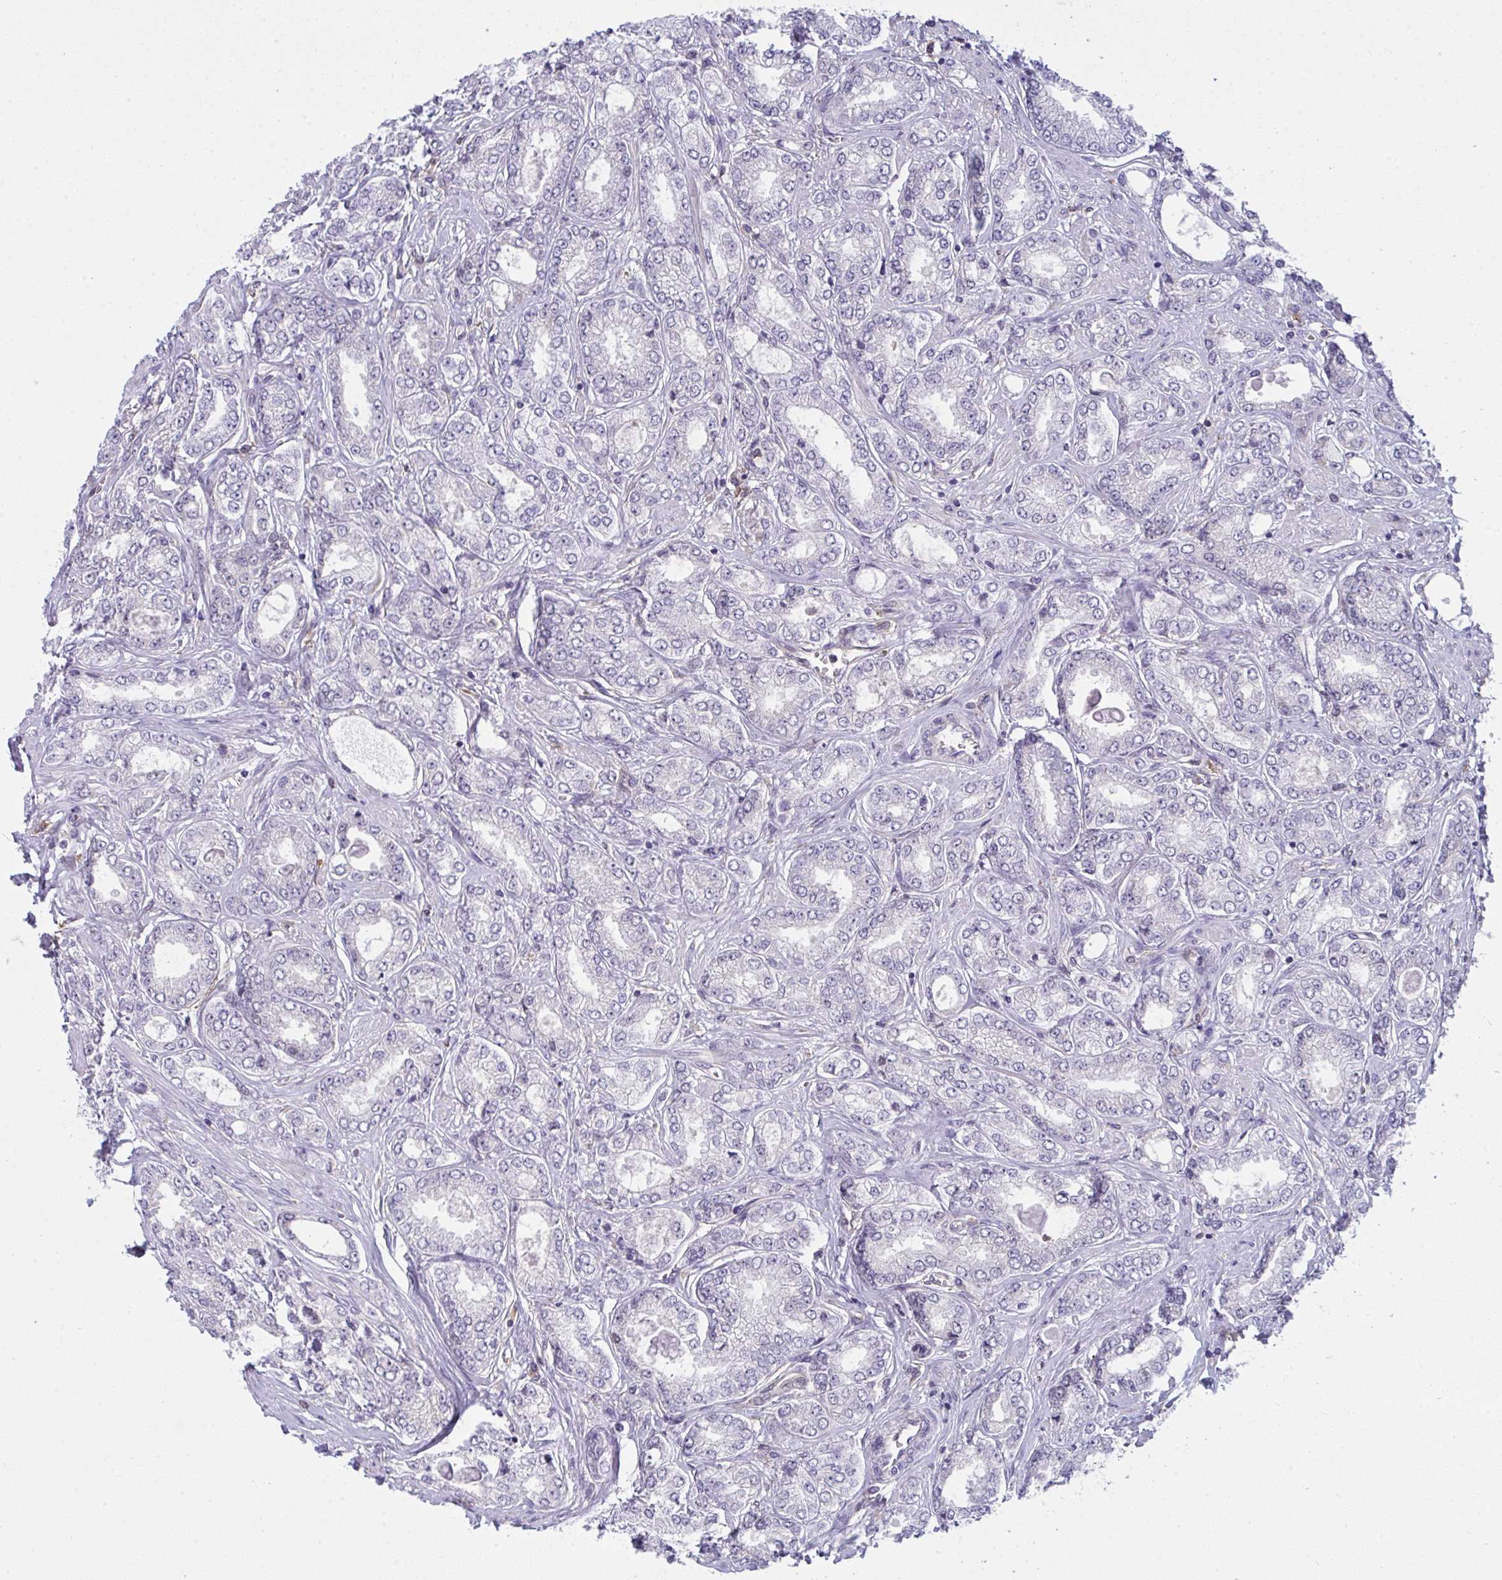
{"staining": {"intensity": "negative", "quantity": "none", "location": "none"}, "tissue": "prostate cancer", "cell_type": "Tumor cells", "image_type": "cancer", "snomed": [{"axis": "morphology", "description": "Adenocarcinoma, High grade"}, {"axis": "topography", "description": "Prostate"}], "caption": "Human prostate cancer (high-grade adenocarcinoma) stained for a protein using immunohistochemistry demonstrates no positivity in tumor cells.", "gene": "ALDH16A1", "patient": {"sex": "male", "age": 68}}